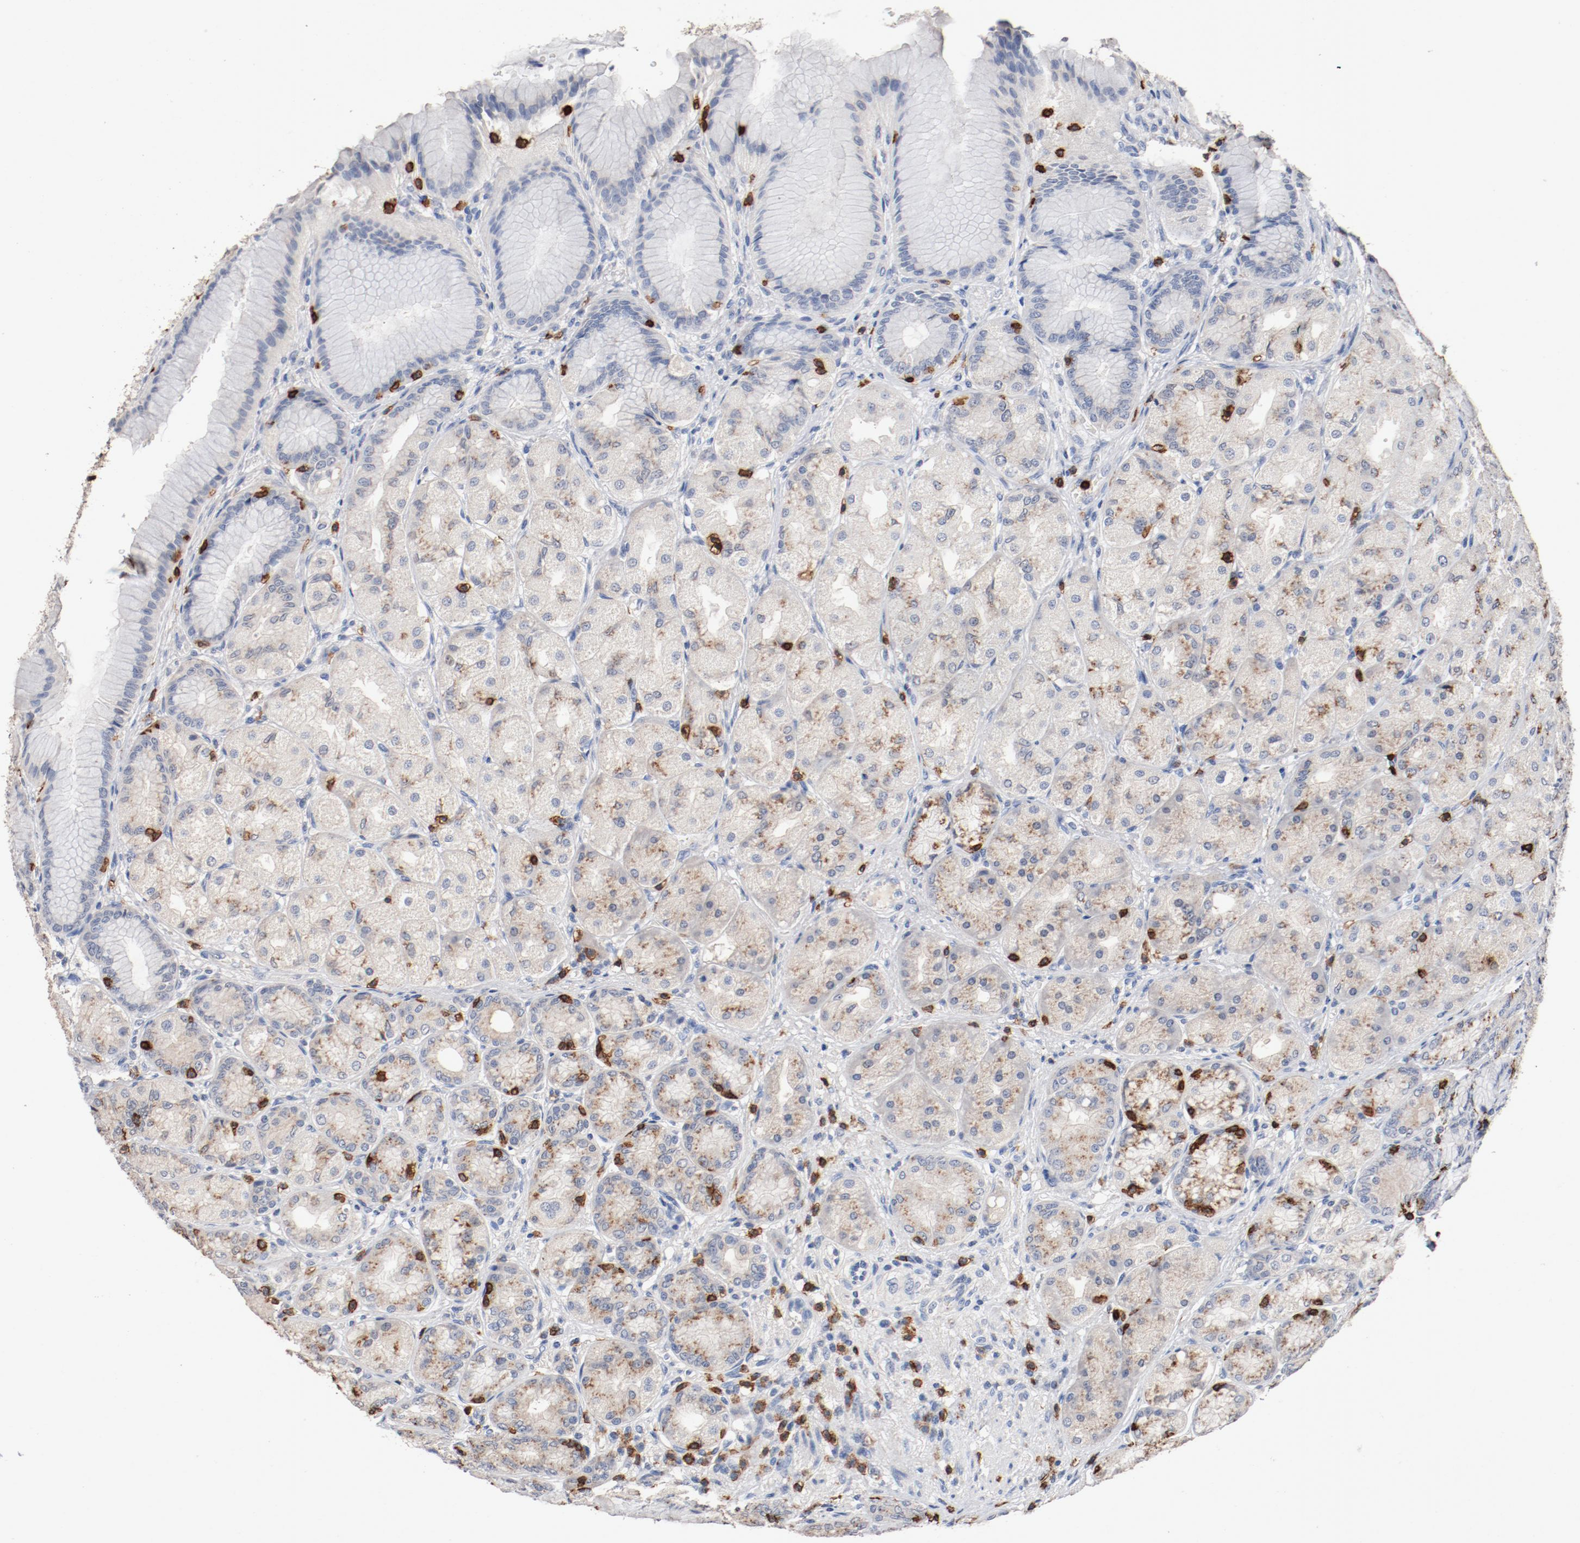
{"staining": {"intensity": "weak", "quantity": ">75%", "location": "cytoplasmic/membranous"}, "tissue": "stomach", "cell_type": "Glandular cells", "image_type": "normal", "snomed": [{"axis": "morphology", "description": "Normal tissue, NOS"}, {"axis": "morphology", "description": "Adenocarcinoma, NOS"}, {"axis": "topography", "description": "Stomach"}, {"axis": "topography", "description": "Stomach, lower"}], "caption": "The micrograph exhibits immunohistochemical staining of normal stomach. There is weak cytoplasmic/membranous staining is identified in about >75% of glandular cells.", "gene": "CD247", "patient": {"sex": "female", "age": 65}}